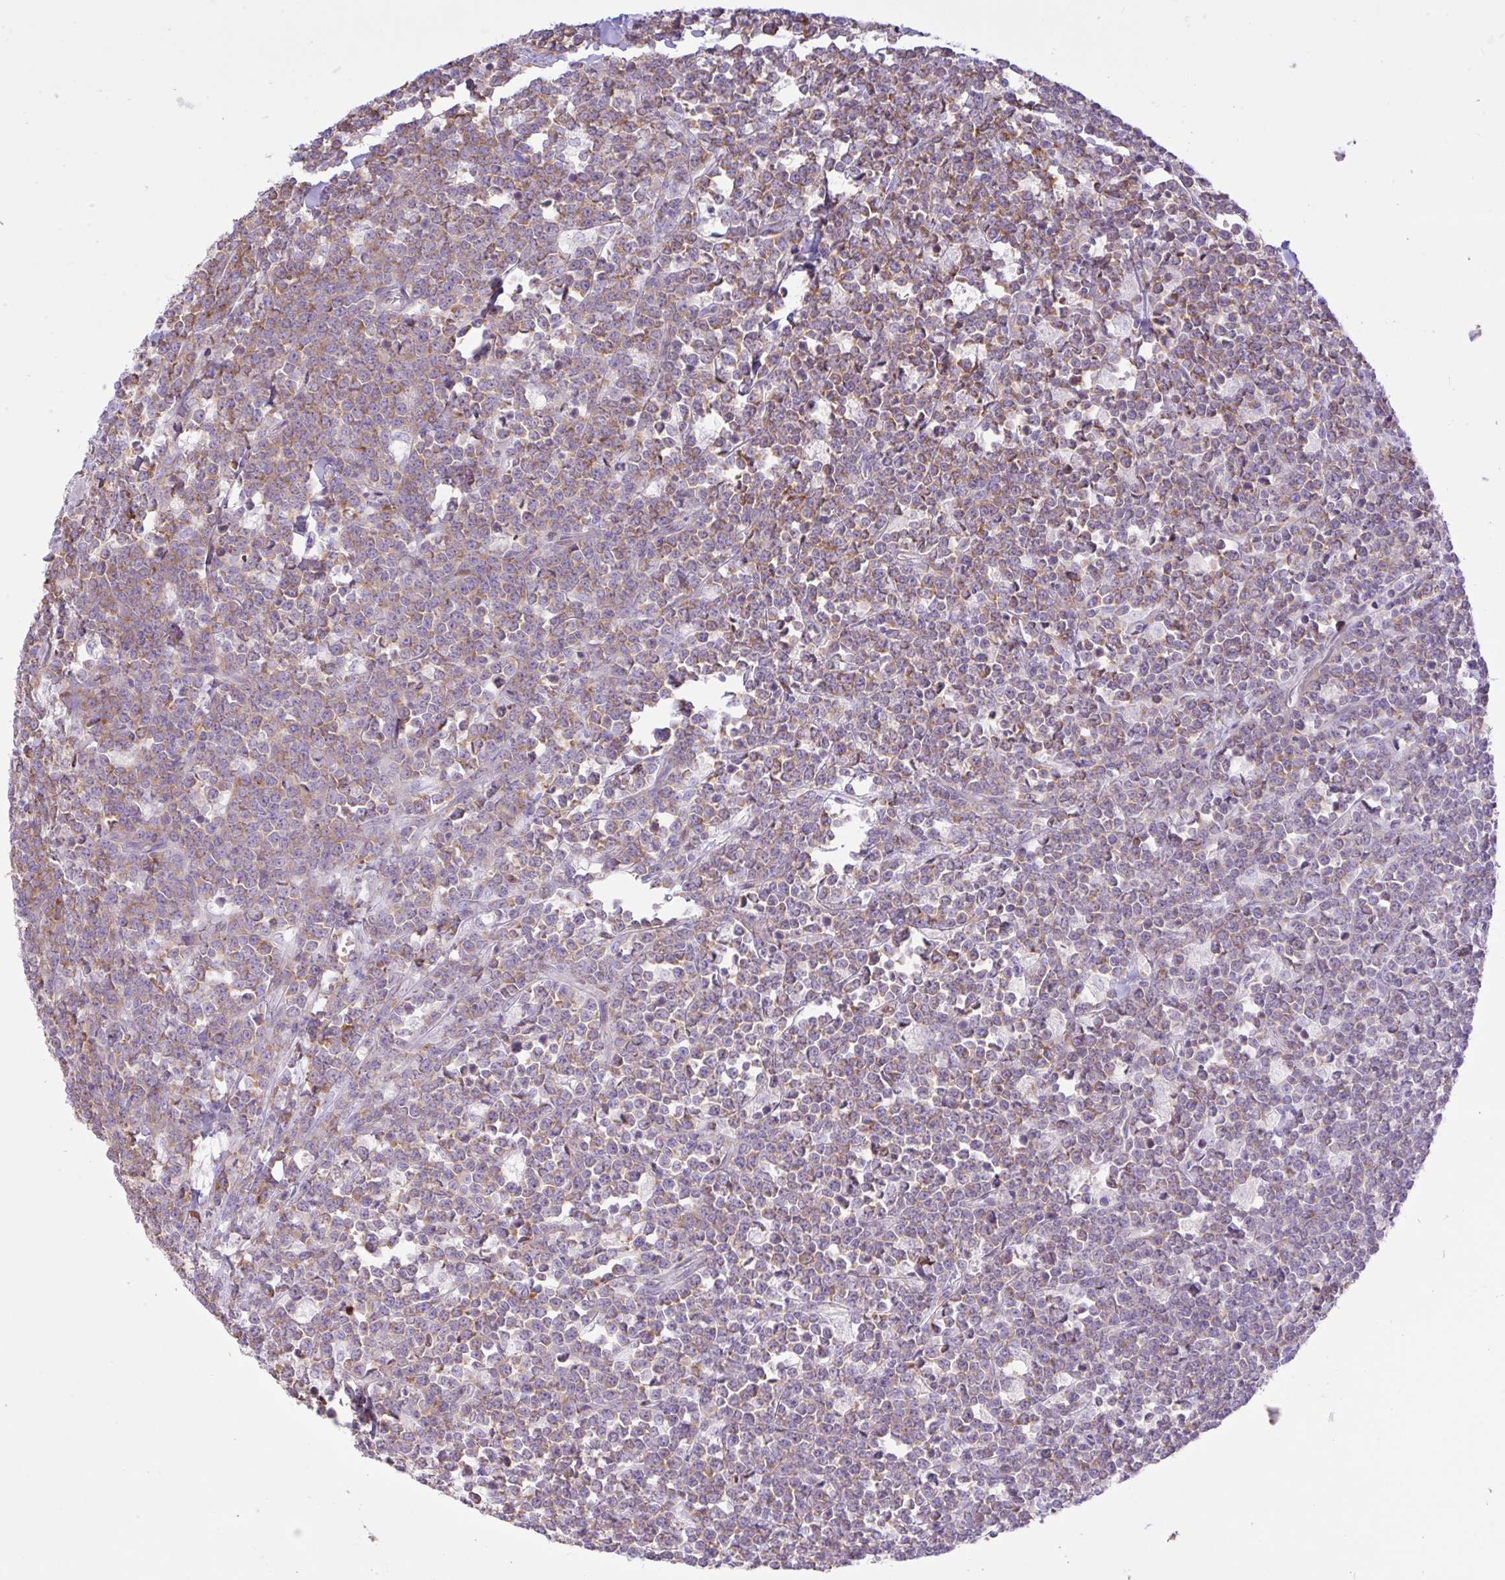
{"staining": {"intensity": "moderate", "quantity": ">75%", "location": "cytoplasmic/membranous"}, "tissue": "lymphoma", "cell_type": "Tumor cells", "image_type": "cancer", "snomed": [{"axis": "morphology", "description": "Malignant lymphoma, non-Hodgkin's type, High grade"}, {"axis": "topography", "description": "Small intestine"}, {"axis": "topography", "description": "Colon"}], "caption": "Protein analysis of malignant lymphoma, non-Hodgkin's type (high-grade) tissue exhibits moderate cytoplasmic/membranous positivity in about >75% of tumor cells. (DAB = brown stain, brightfield microscopy at high magnification).", "gene": "EEF1A2", "patient": {"sex": "male", "age": 8}}